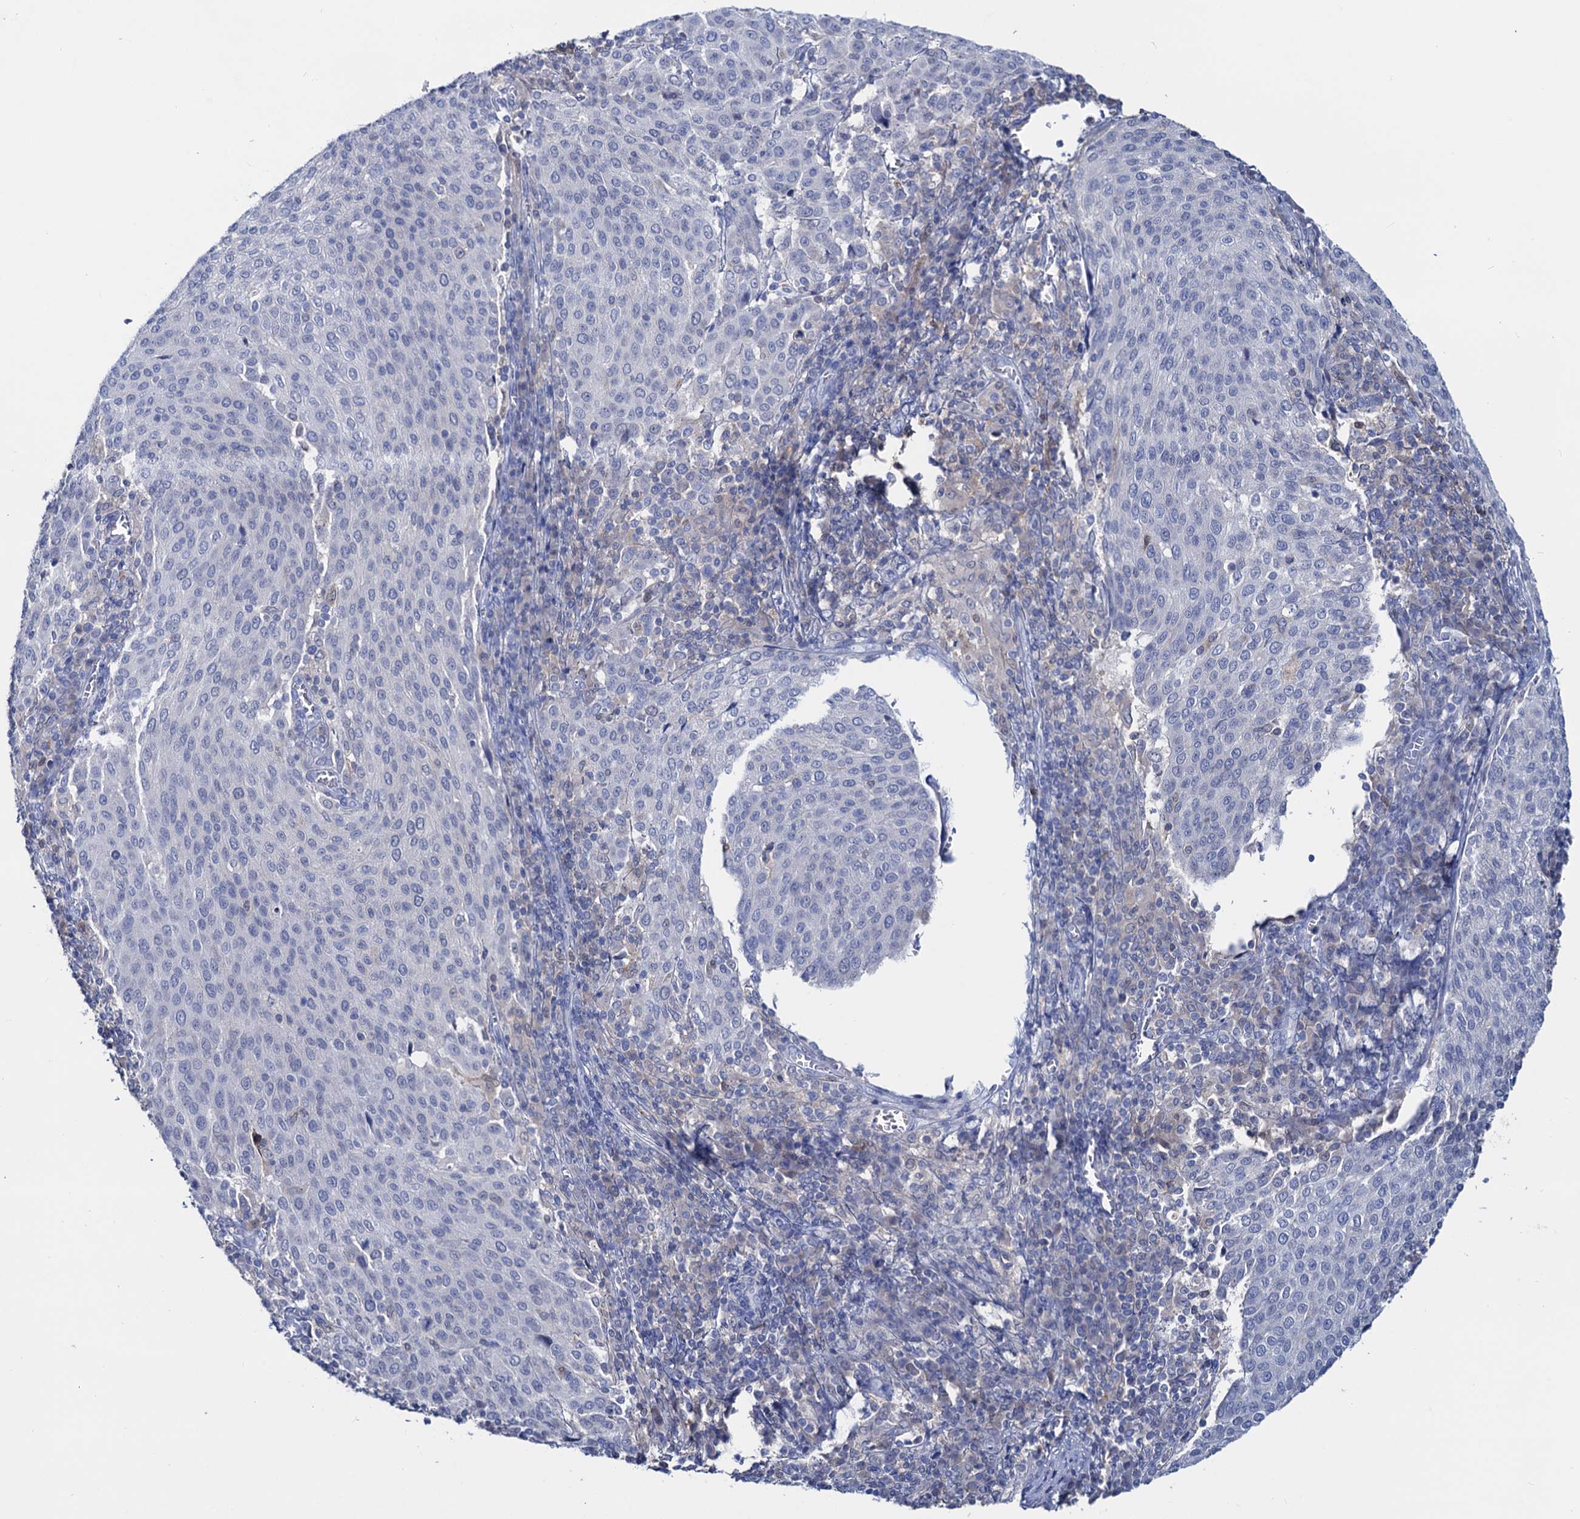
{"staining": {"intensity": "negative", "quantity": "none", "location": "none"}, "tissue": "cervical cancer", "cell_type": "Tumor cells", "image_type": "cancer", "snomed": [{"axis": "morphology", "description": "Squamous cell carcinoma, NOS"}, {"axis": "topography", "description": "Cervix"}], "caption": "Tumor cells show no significant positivity in cervical cancer. (DAB (3,3'-diaminobenzidine) immunohistochemistry (IHC) visualized using brightfield microscopy, high magnification).", "gene": "FAH", "patient": {"sex": "female", "age": 46}}